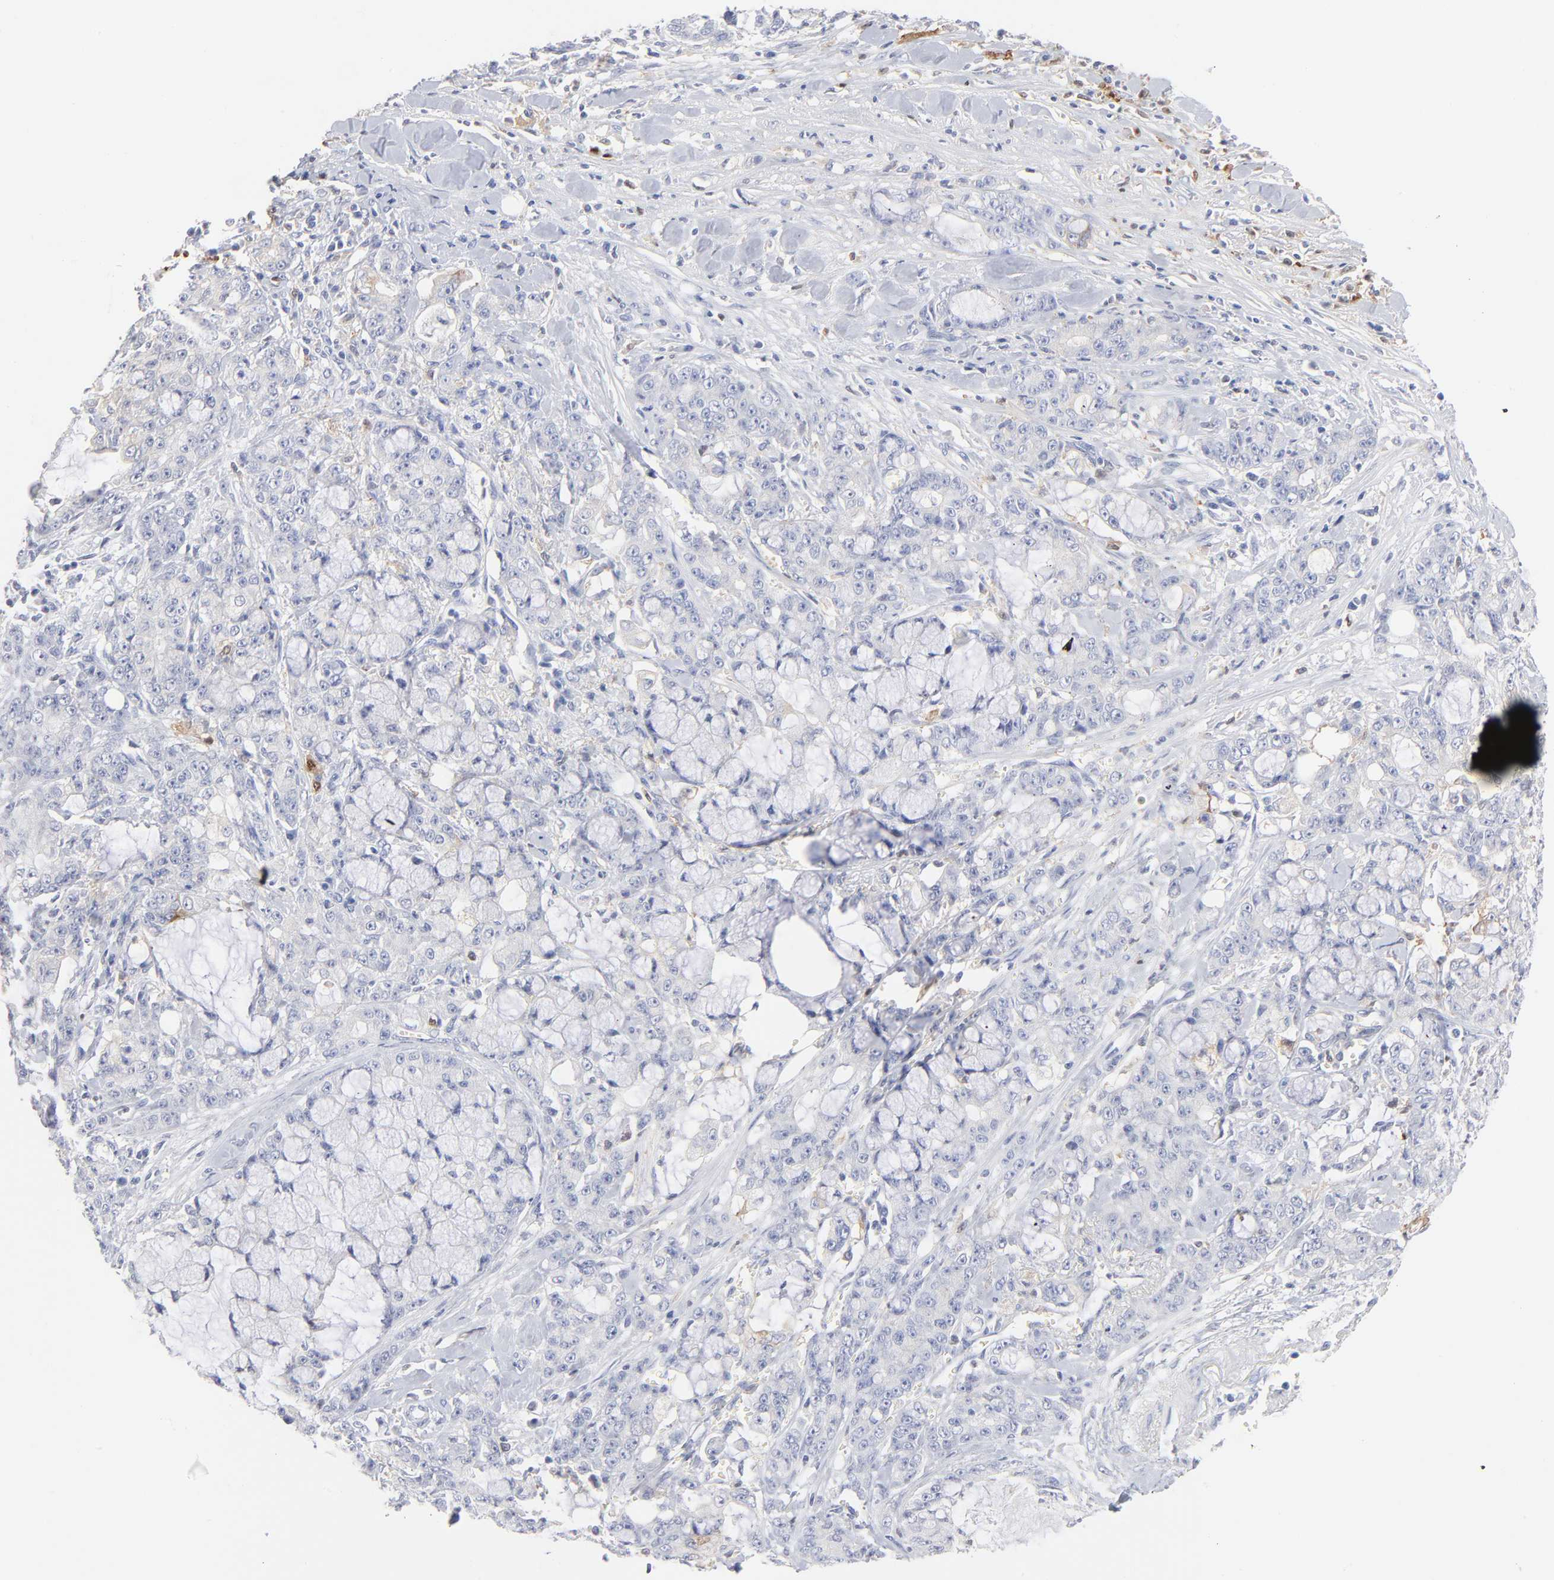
{"staining": {"intensity": "negative", "quantity": "none", "location": "none"}, "tissue": "pancreatic cancer", "cell_type": "Tumor cells", "image_type": "cancer", "snomed": [{"axis": "morphology", "description": "Adenocarcinoma, NOS"}, {"axis": "topography", "description": "Pancreas"}], "caption": "Micrograph shows no significant protein positivity in tumor cells of pancreatic cancer.", "gene": "IFIT2", "patient": {"sex": "female", "age": 73}}